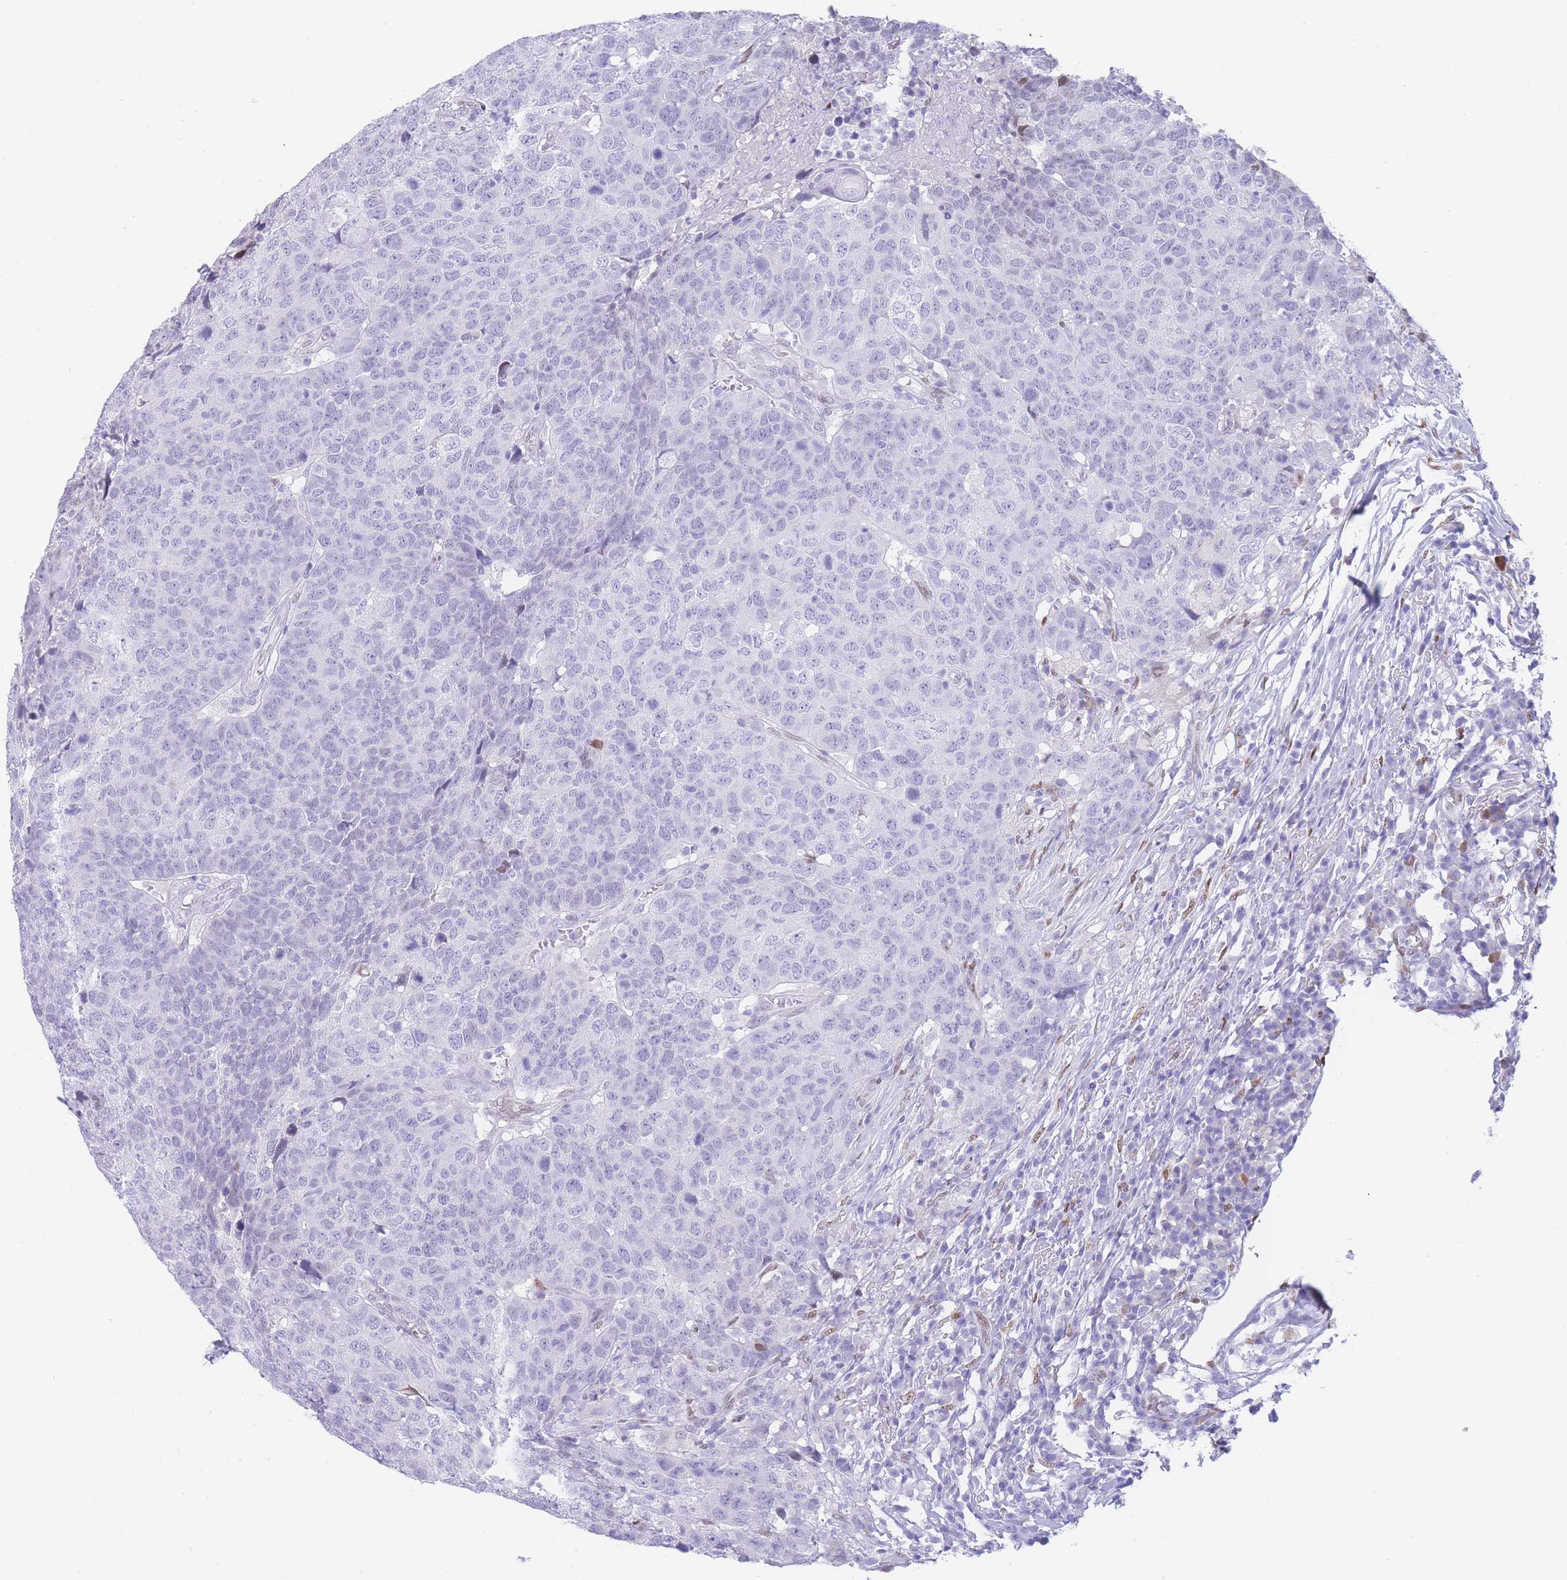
{"staining": {"intensity": "negative", "quantity": "none", "location": "none"}, "tissue": "head and neck cancer", "cell_type": "Tumor cells", "image_type": "cancer", "snomed": [{"axis": "morphology", "description": "Normal tissue, NOS"}, {"axis": "morphology", "description": "Squamous cell carcinoma, NOS"}, {"axis": "topography", "description": "Skeletal muscle"}, {"axis": "topography", "description": "Vascular tissue"}, {"axis": "topography", "description": "Peripheral nerve tissue"}, {"axis": "topography", "description": "Head-Neck"}], "caption": "The photomicrograph displays no staining of tumor cells in squamous cell carcinoma (head and neck).", "gene": "PSMB5", "patient": {"sex": "male", "age": 66}}